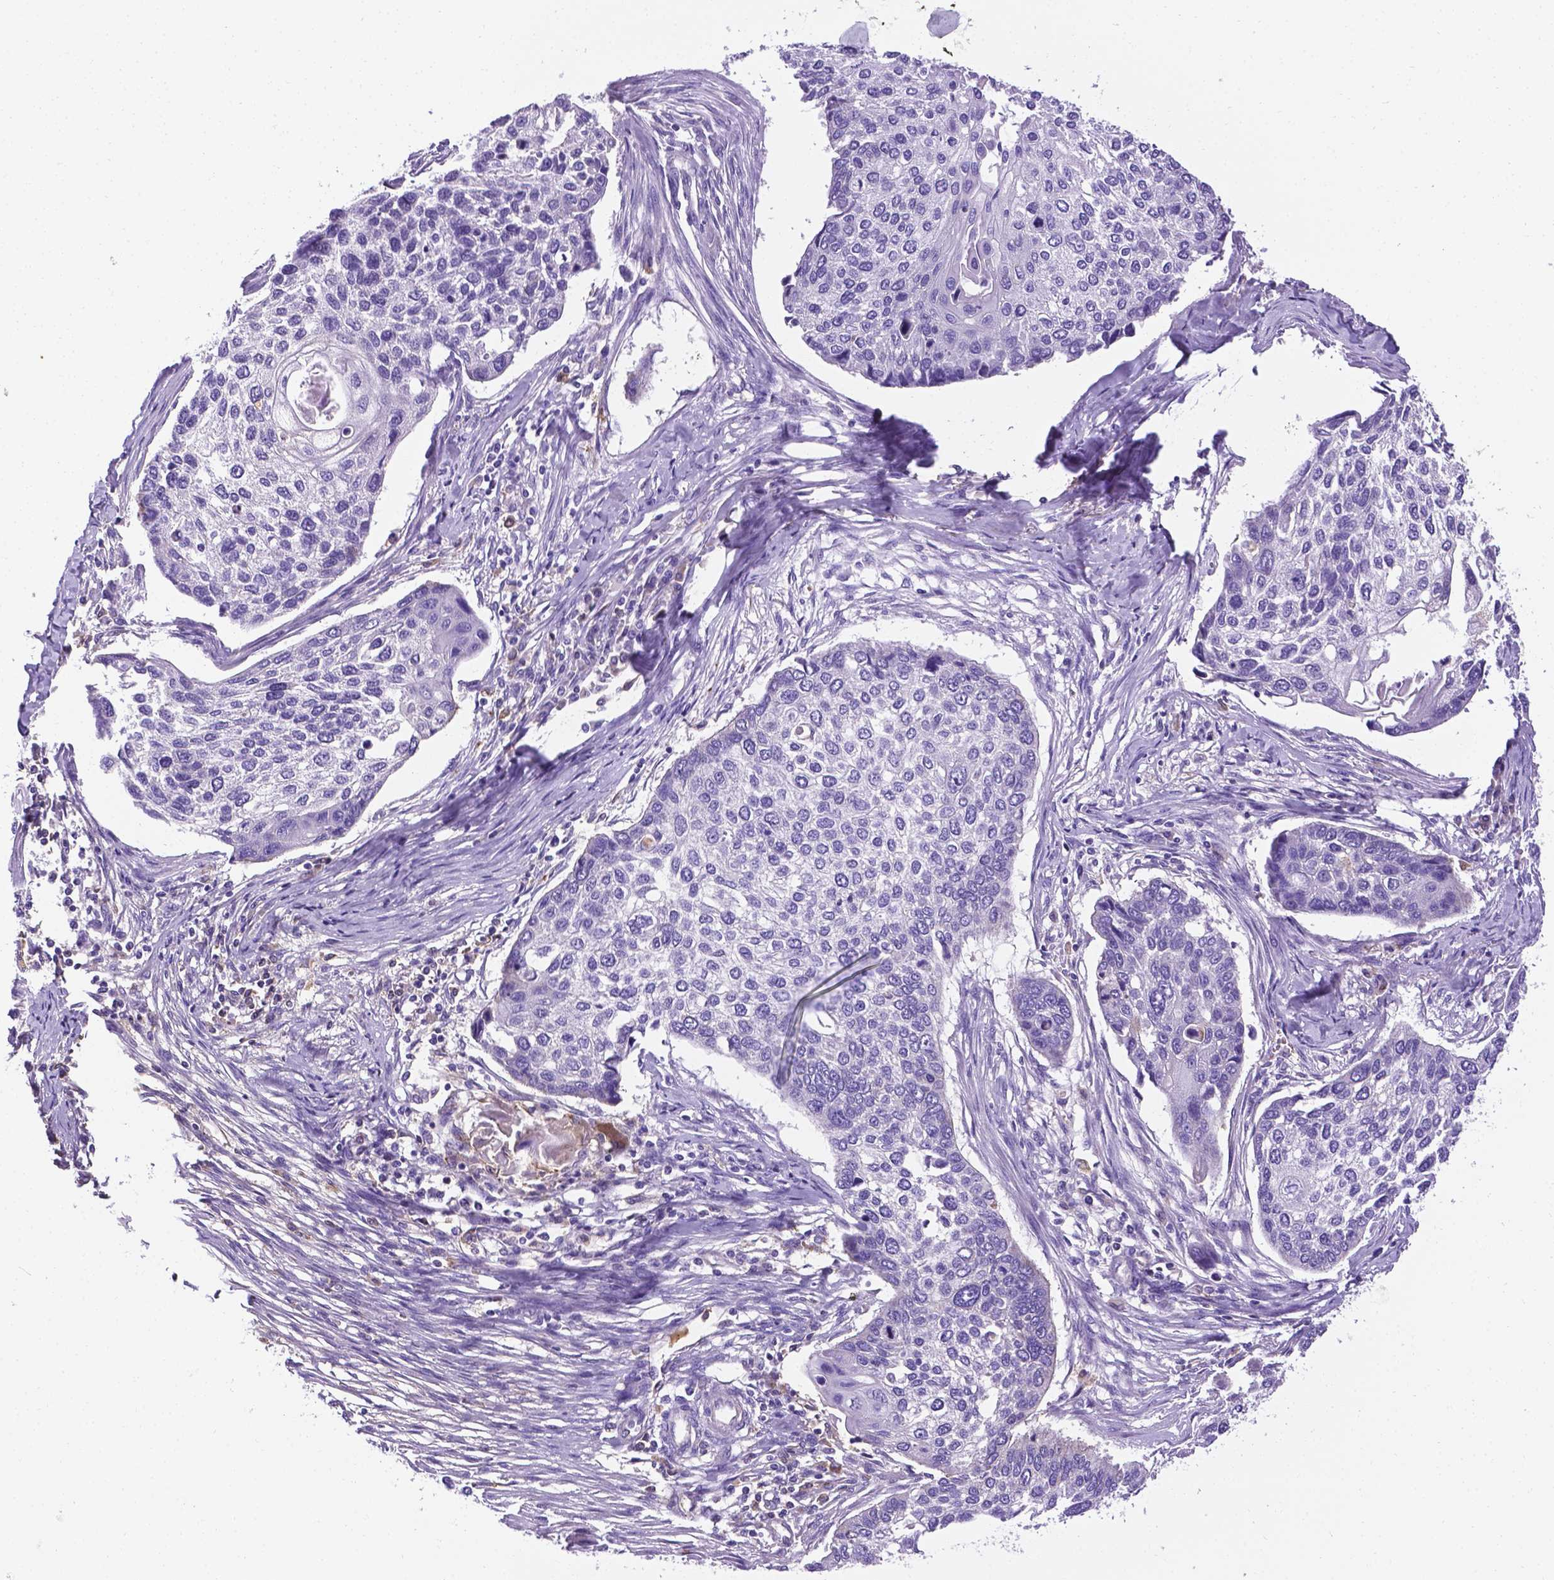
{"staining": {"intensity": "negative", "quantity": "none", "location": "none"}, "tissue": "lung cancer", "cell_type": "Tumor cells", "image_type": "cancer", "snomed": [{"axis": "morphology", "description": "Squamous cell carcinoma, NOS"}, {"axis": "morphology", "description": "Squamous cell carcinoma, metastatic, NOS"}, {"axis": "topography", "description": "Lung"}], "caption": "The photomicrograph displays no significant expression in tumor cells of metastatic squamous cell carcinoma (lung).", "gene": "APOE", "patient": {"sex": "male", "age": 63}}